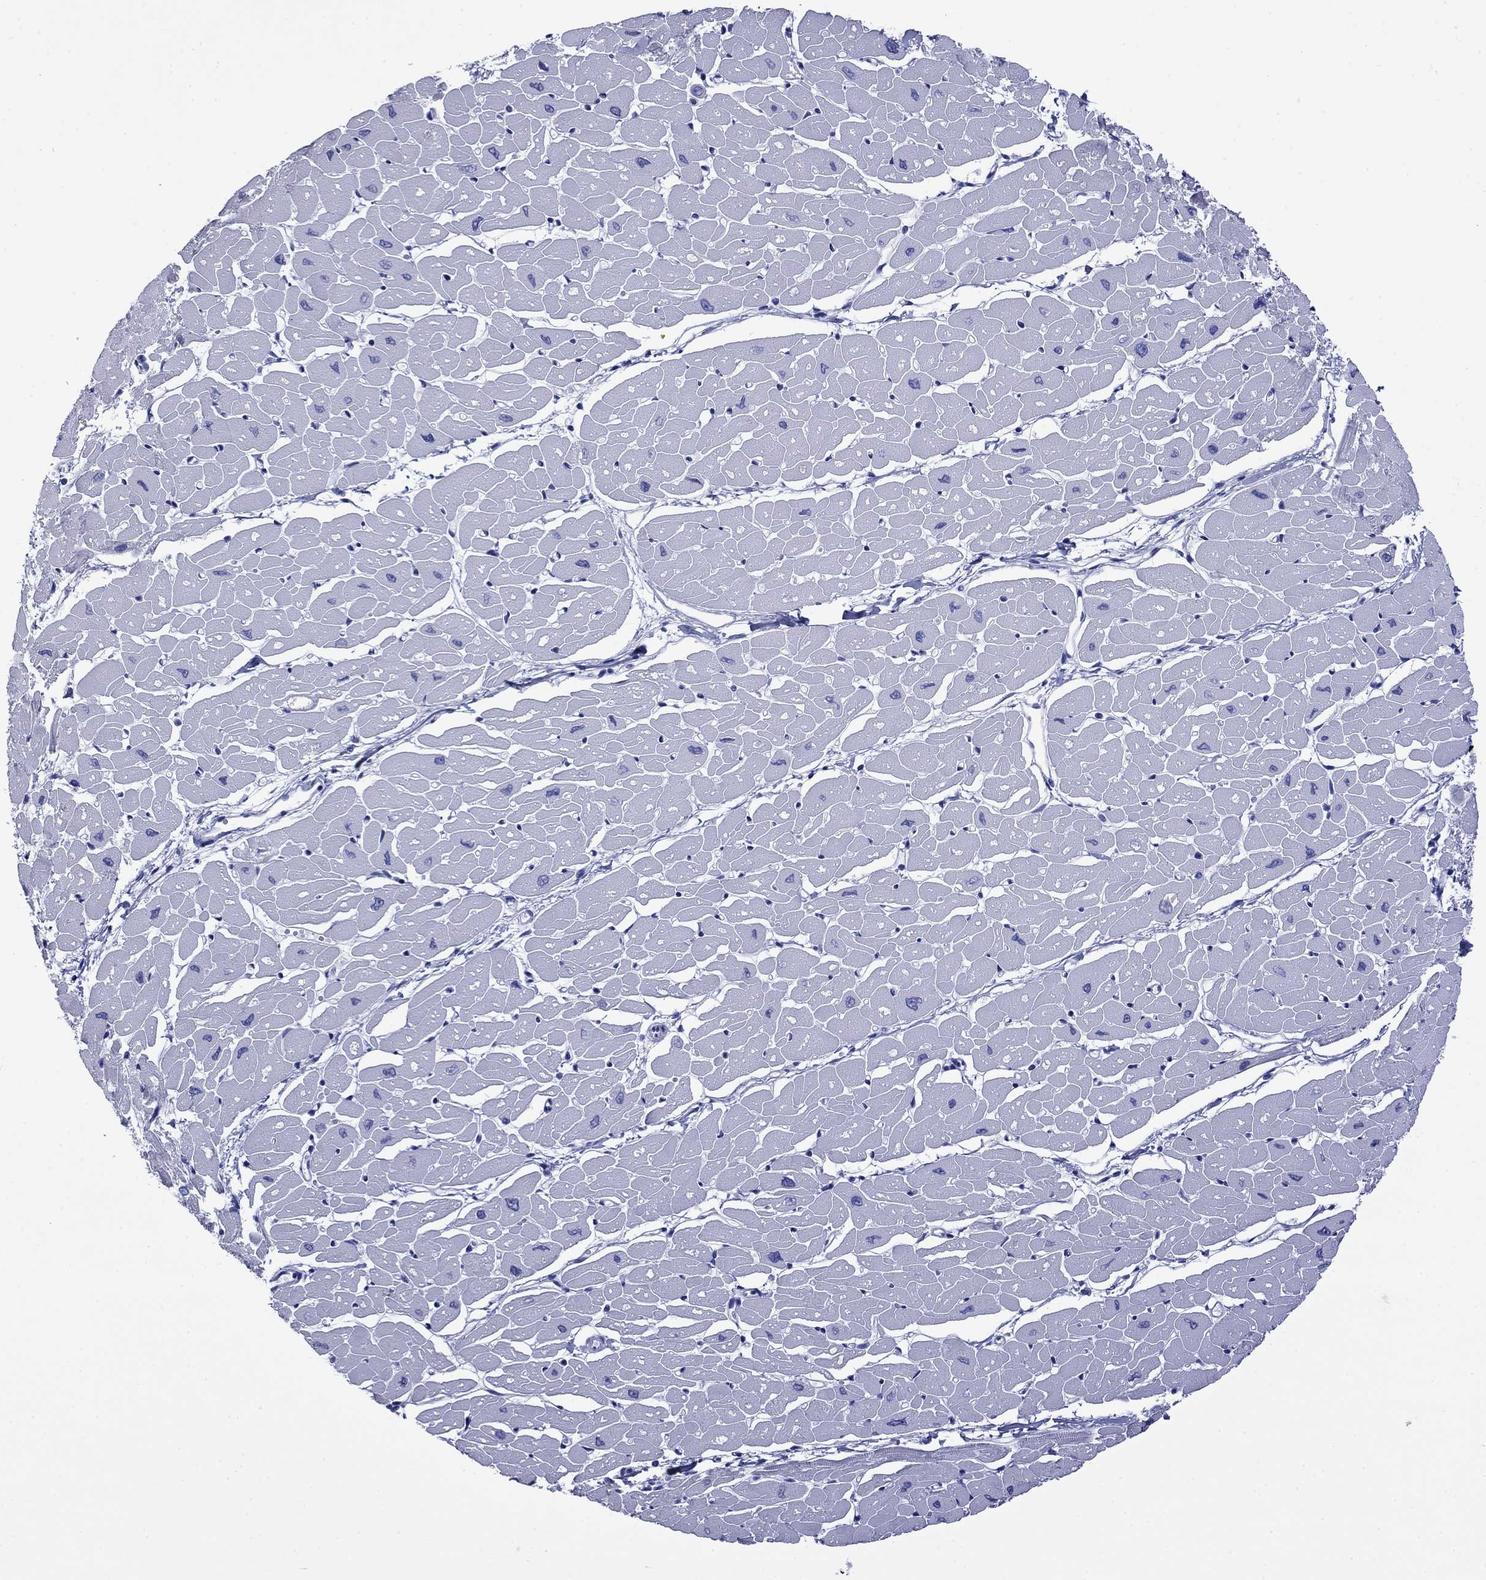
{"staining": {"intensity": "negative", "quantity": "none", "location": "none"}, "tissue": "heart muscle", "cell_type": "Cardiomyocytes", "image_type": "normal", "snomed": [{"axis": "morphology", "description": "Normal tissue, NOS"}, {"axis": "topography", "description": "Heart"}], "caption": "High power microscopy micrograph of an immunohistochemistry image of benign heart muscle, revealing no significant positivity in cardiomyocytes. Brightfield microscopy of immunohistochemistry stained with DAB (3,3'-diaminobenzidine) (brown) and hematoxylin (blue), captured at high magnification.", "gene": "GIP", "patient": {"sex": "male", "age": 57}}